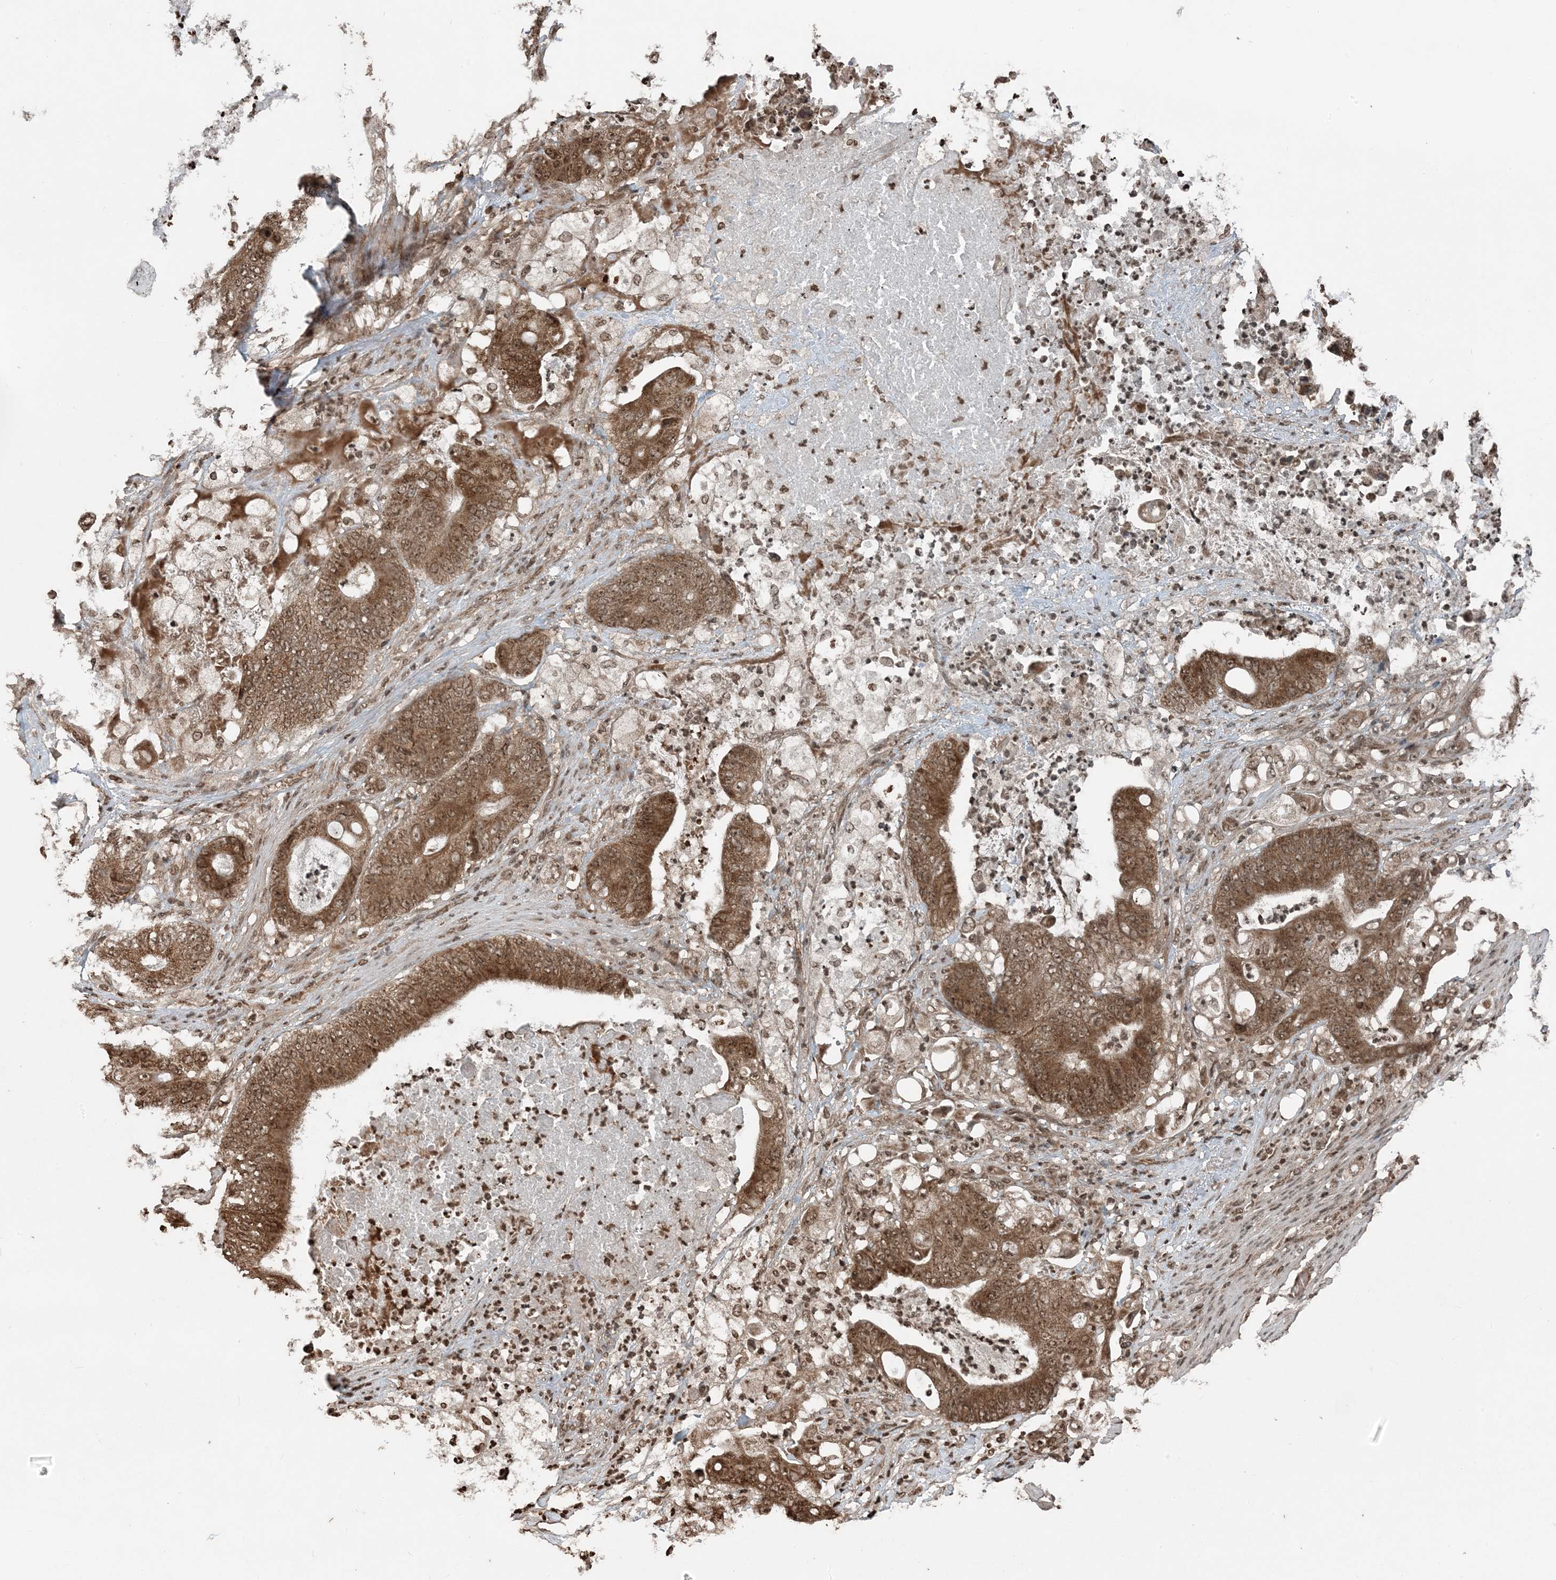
{"staining": {"intensity": "moderate", "quantity": ">75%", "location": "cytoplasmic/membranous,nuclear"}, "tissue": "stomach cancer", "cell_type": "Tumor cells", "image_type": "cancer", "snomed": [{"axis": "morphology", "description": "Adenocarcinoma, NOS"}, {"axis": "topography", "description": "Stomach"}], "caption": "Adenocarcinoma (stomach) stained for a protein displays moderate cytoplasmic/membranous and nuclear positivity in tumor cells.", "gene": "ZFAND2B", "patient": {"sex": "female", "age": 73}}